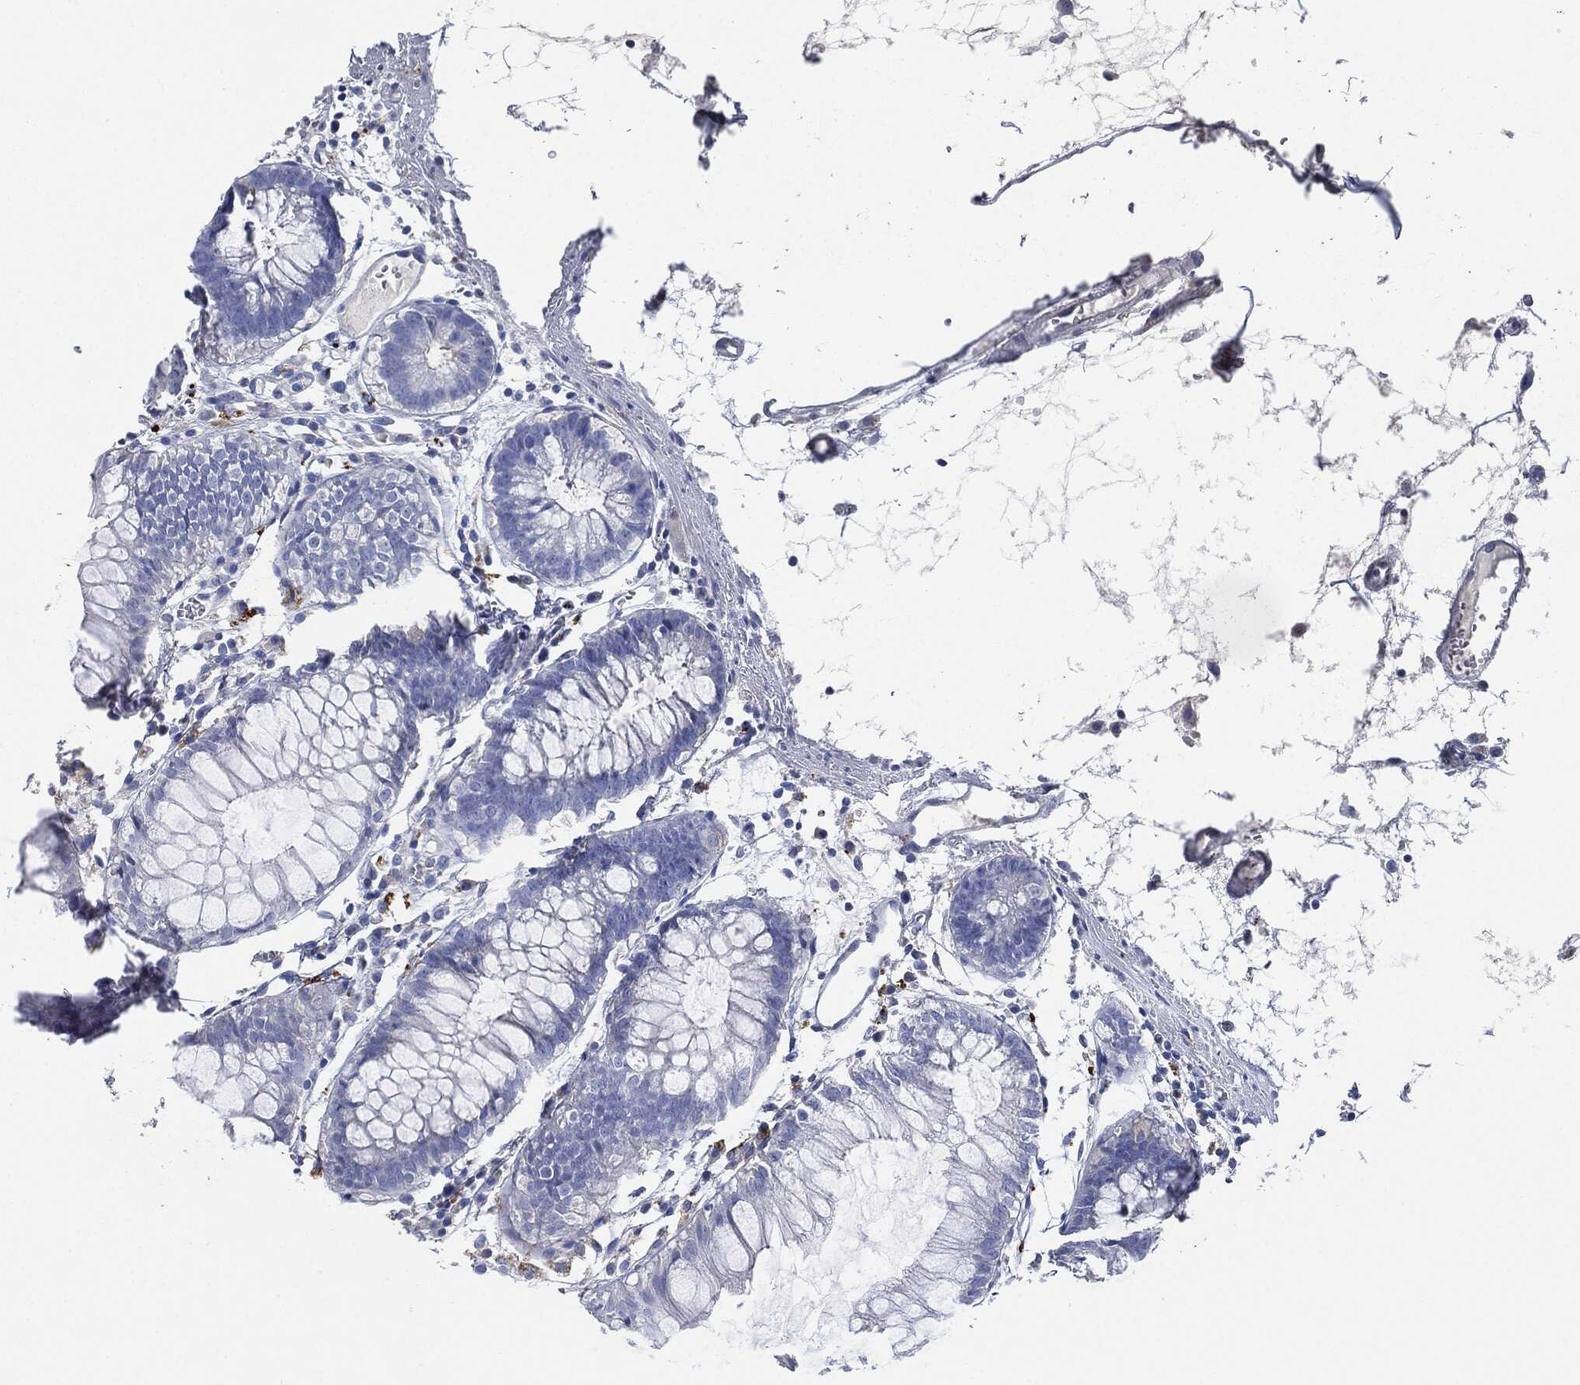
{"staining": {"intensity": "negative", "quantity": "none", "location": "none"}, "tissue": "colon", "cell_type": "Endothelial cells", "image_type": "normal", "snomed": [{"axis": "morphology", "description": "Normal tissue, NOS"}, {"axis": "morphology", "description": "Adenocarcinoma, NOS"}, {"axis": "topography", "description": "Colon"}], "caption": "IHC of unremarkable human colon exhibits no staining in endothelial cells. The staining was performed using DAB to visualize the protein expression in brown, while the nuclei were stained in blue with hematoxylin (Magnification: 20x).", "gene": "NTRK1", "patient": {"sex": "male", "age": 65}}